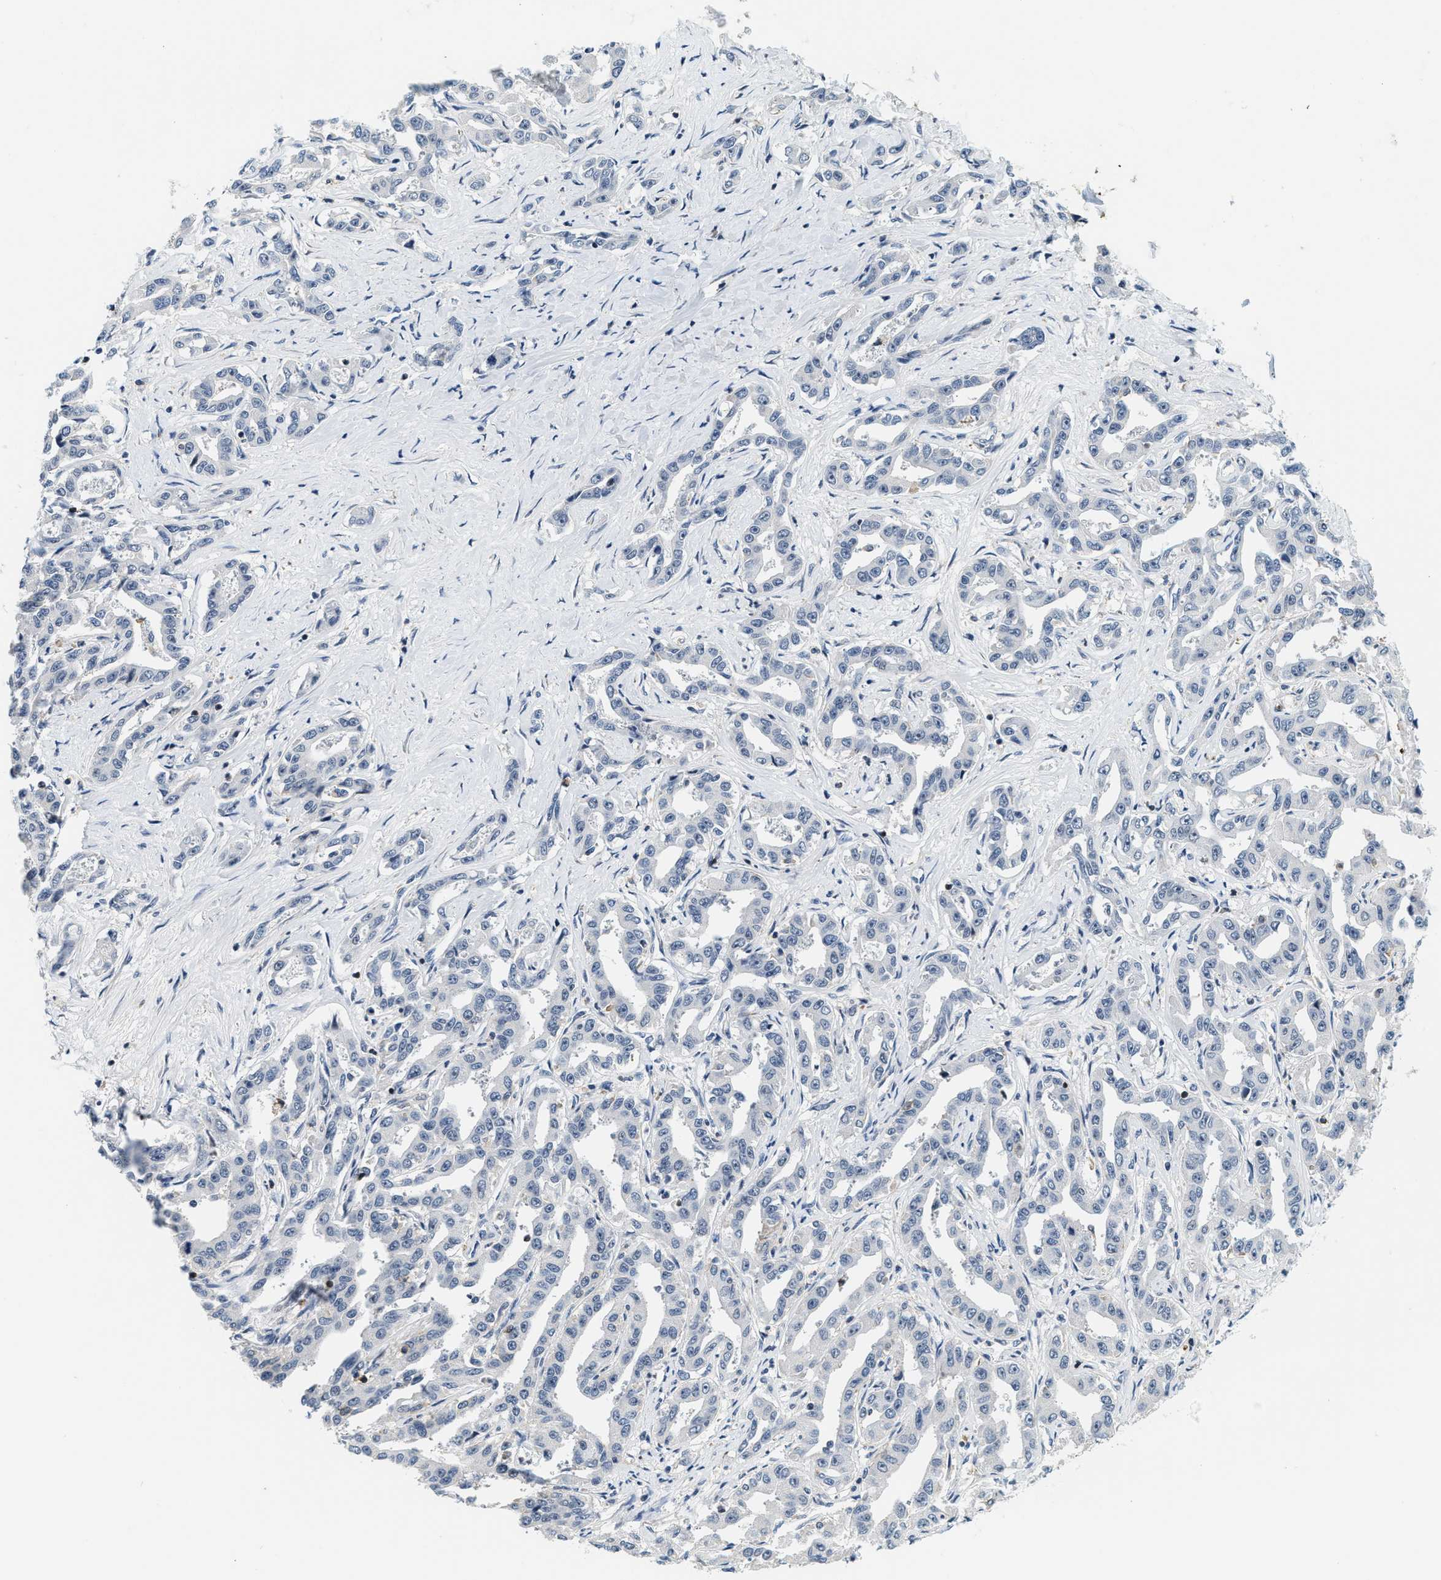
{"staining": {"intensity": "negative", "quantity": "none", "location": "none"}, "tissue": "liver cancer", "cell_type": "Tumor cells", "image_type": "cancer", "snomed": [{"axis": "morphology", "description": "Cholangiocarcinoma"}, {"axis": "topography", "description": "Liver"}], "caption": "A histopathology image of cholangiocarcinoma (liver) stained for a protein exhibits no brown staining in tumor cells.", "gene": "SAMD9", "patient": {"sex": "male", "age": 59}}